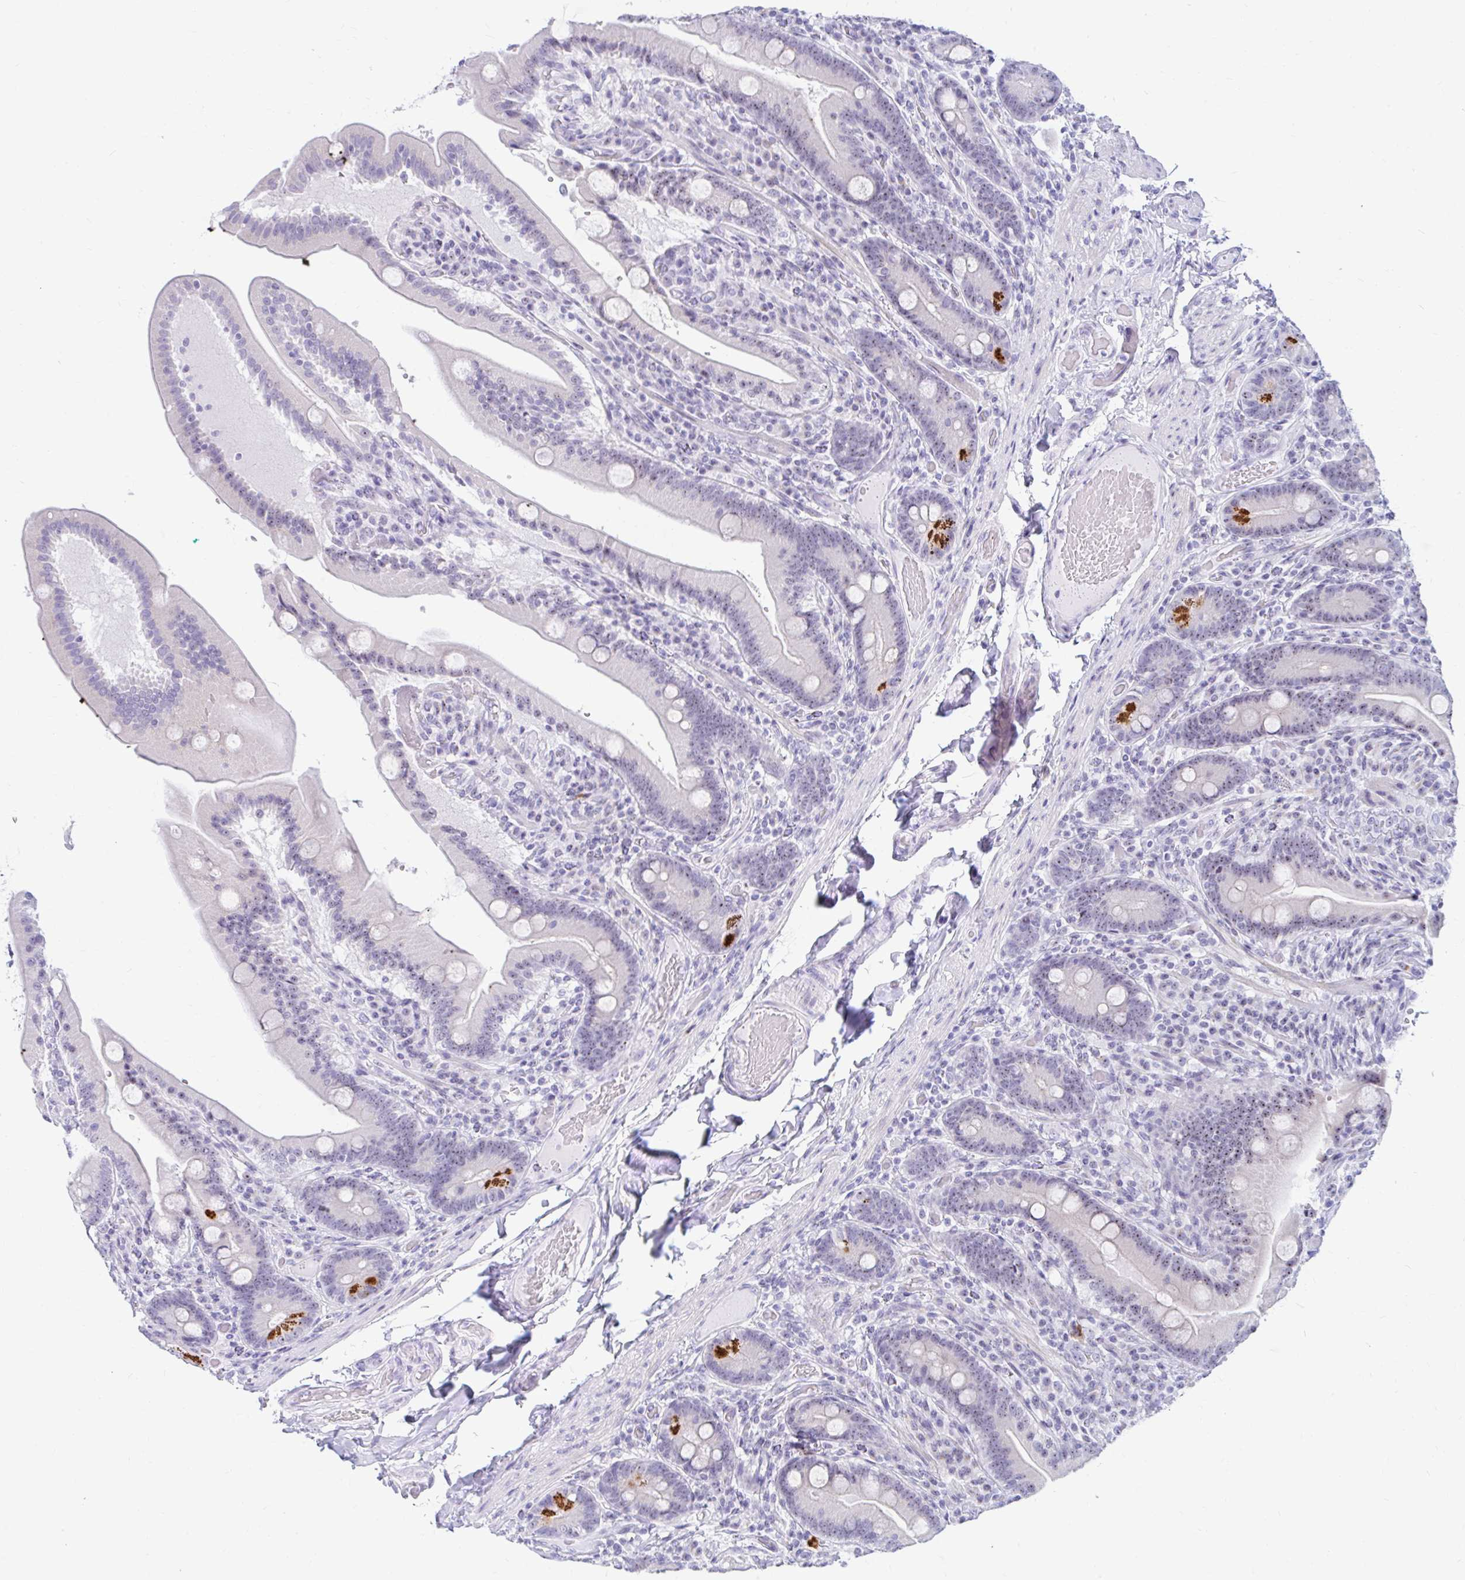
{"staining": {"intensity": "strong", "quantity": "<25%", "location": "cytoplasmic/membranous"}, "tissue": "duodenum", "cell_type": "Glandular cells", "image_type": "normal", "snomed": [{"axis": "morphology", "description": "Normal tissue, NOS"}, {"axis": "topography", "description": "Duodenum"}], "caption": "Brown immunohistochemical staining in normal duodenum reveals strong cytoplasmic/membranous expression in approximately <25% of glandular cells.", "gene": "FTSJ3", "patient": {"sex": "female", "age": 62}}